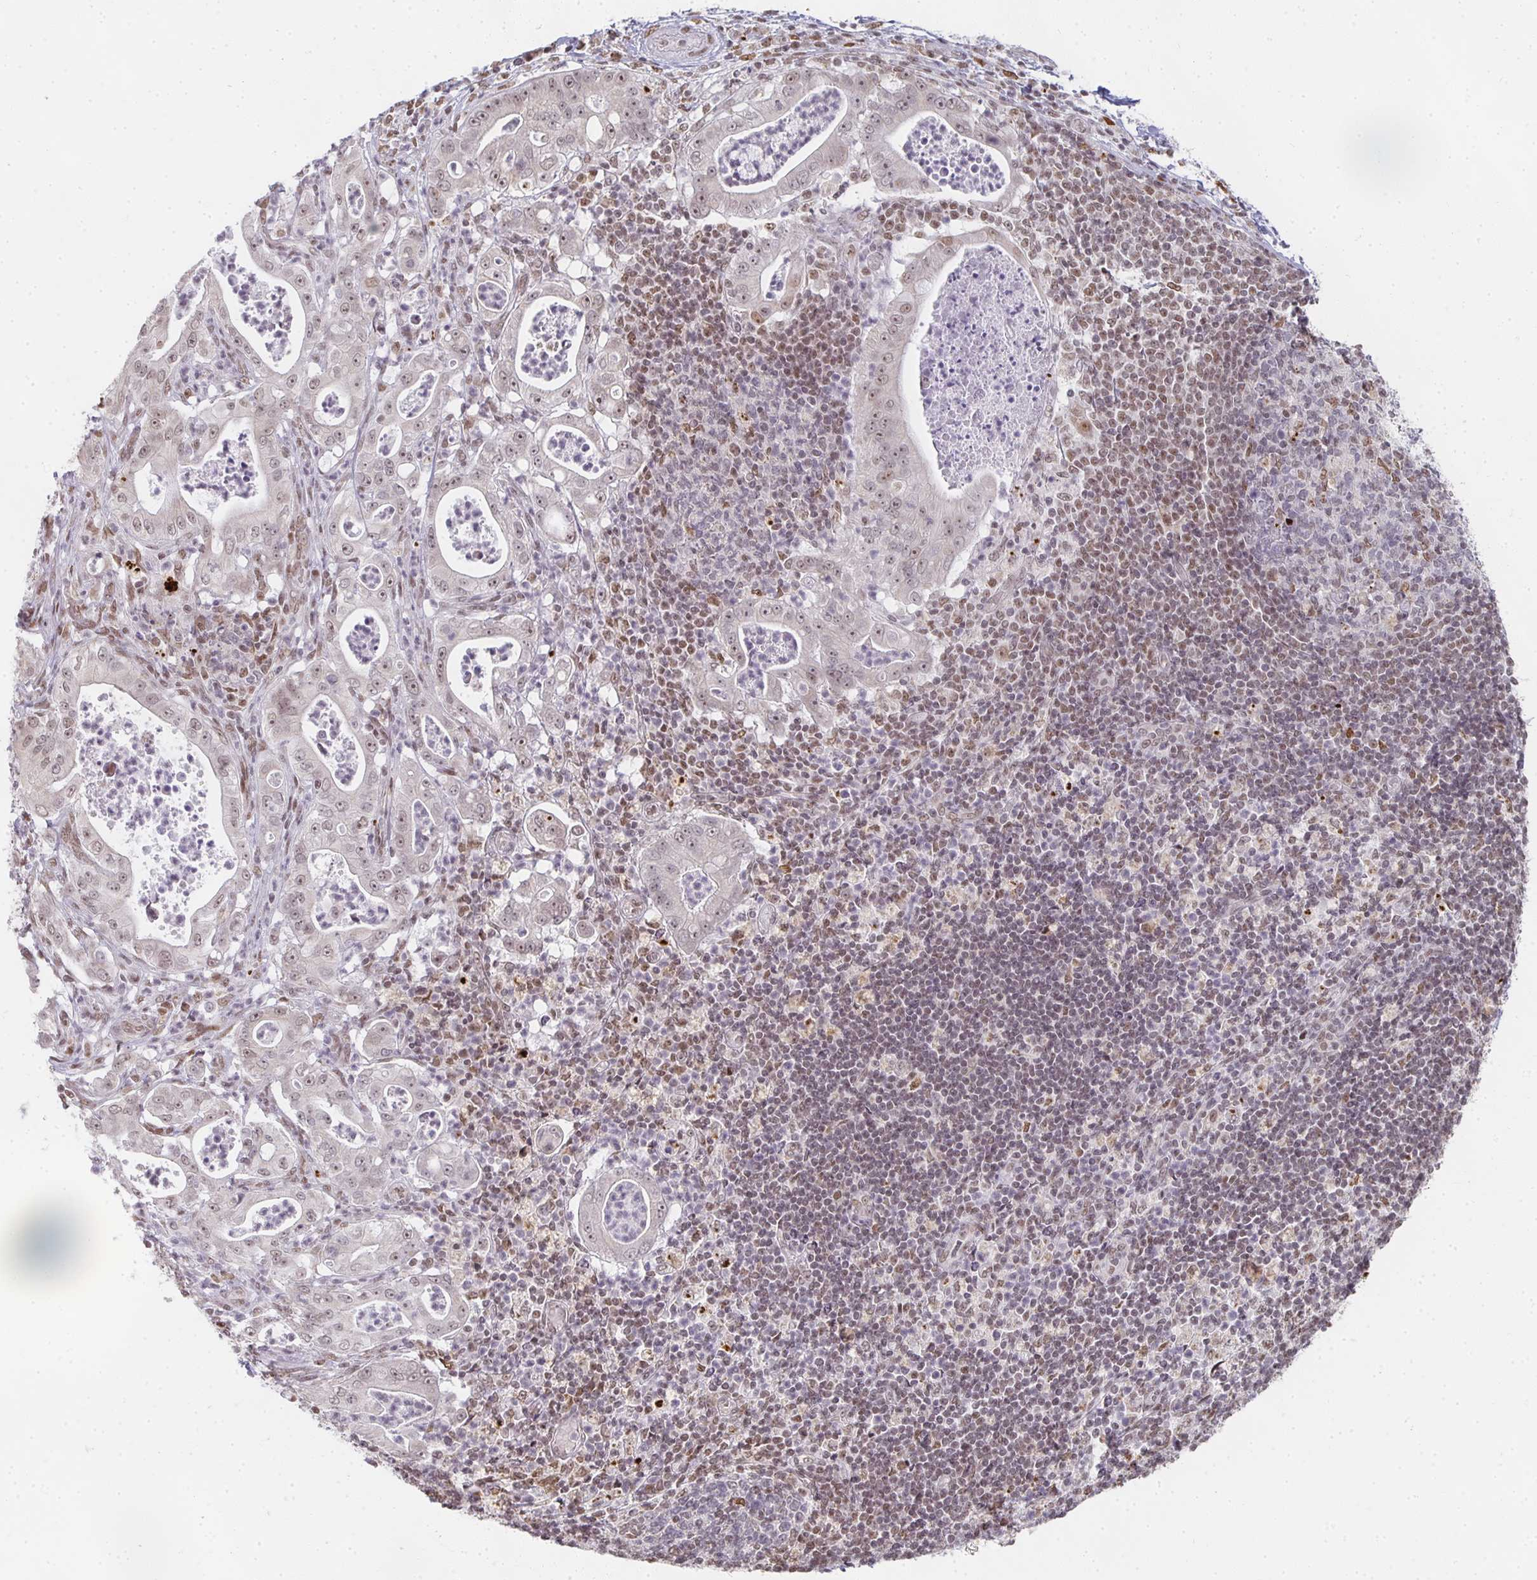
{"staining": {"intensity": "weak", "quantity": "25%-75%", "location": "nuclear"}, "tissue": "pancreatic cancer", "cell_type": "Tumor cells", "image_type": "cancer", "snomed": [{"axis": "morphology", "description": "Adenocarcinoma, NOS"}, {"axis": "topography", "description": "Pancreas"}], "caption": "This is an image of immunohistochemistry (IHC) staining of pancreatic cancer (adenocarcinoma), which shows weak staining in the nuclear of tumor cells.", "gene": "SMARCA2", "patient": {"sex": "male", "age": 71}}